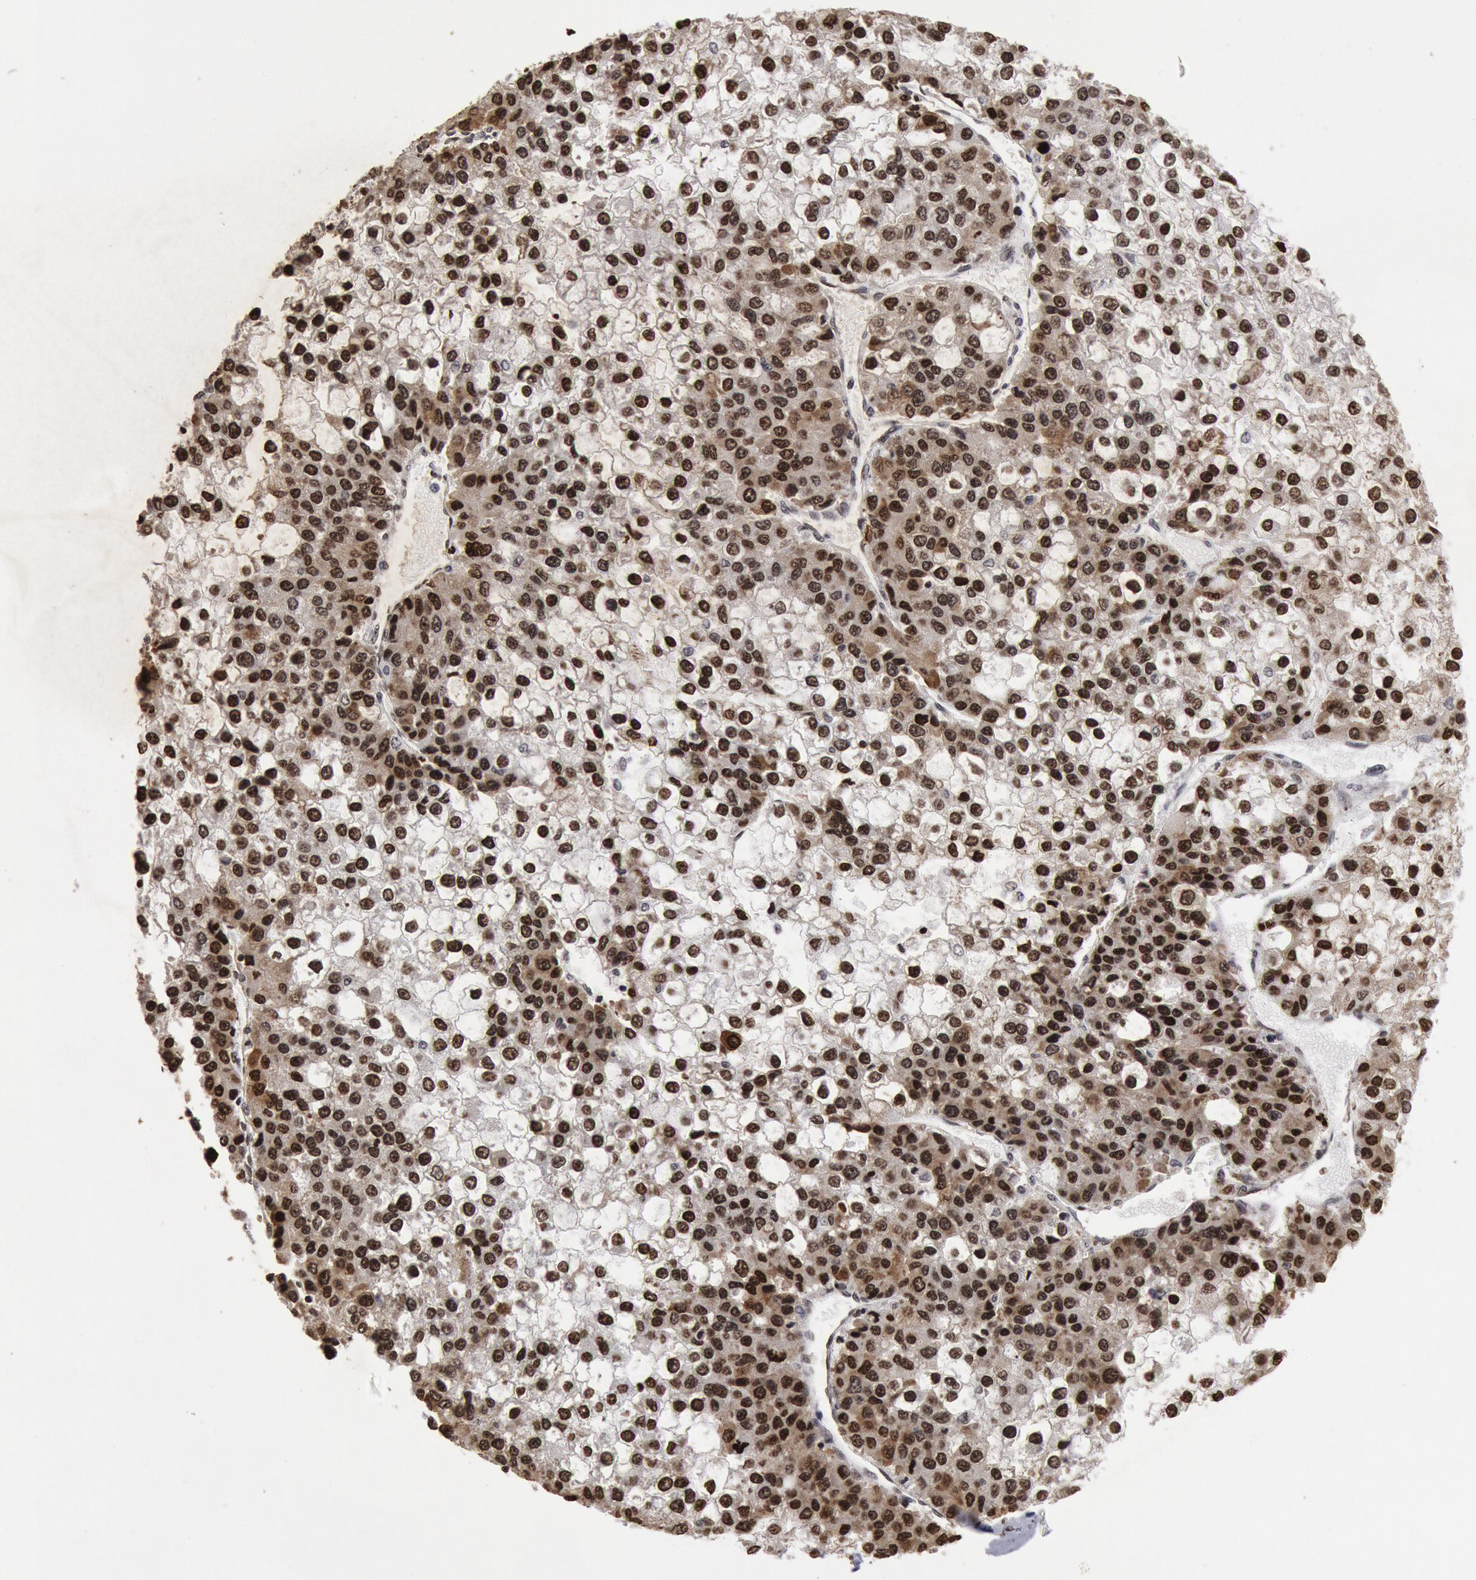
{"staining": {"intensity": "strong", "quantity": ">75%", "location": "nuclear"}, "tissue": "liver cancer", "cell_type": "Tumor cells", "image_type": "cancer", "snomed": [{"axis": "morphology", "description": "Carcinoma, Hepatocellular, NOS"}, {"axis": "topography", "description": "Liver"}], "caption": "Liver cancer (hepatocellular carcinoma) stained with DAB (3,3'-diaminobenzidine) immunohistochemistry shows high levels of strong nuclear staining in about >75% of tumor cells.", "gene": "SUB1", "patient": {"sex": "female", "age": 66}}